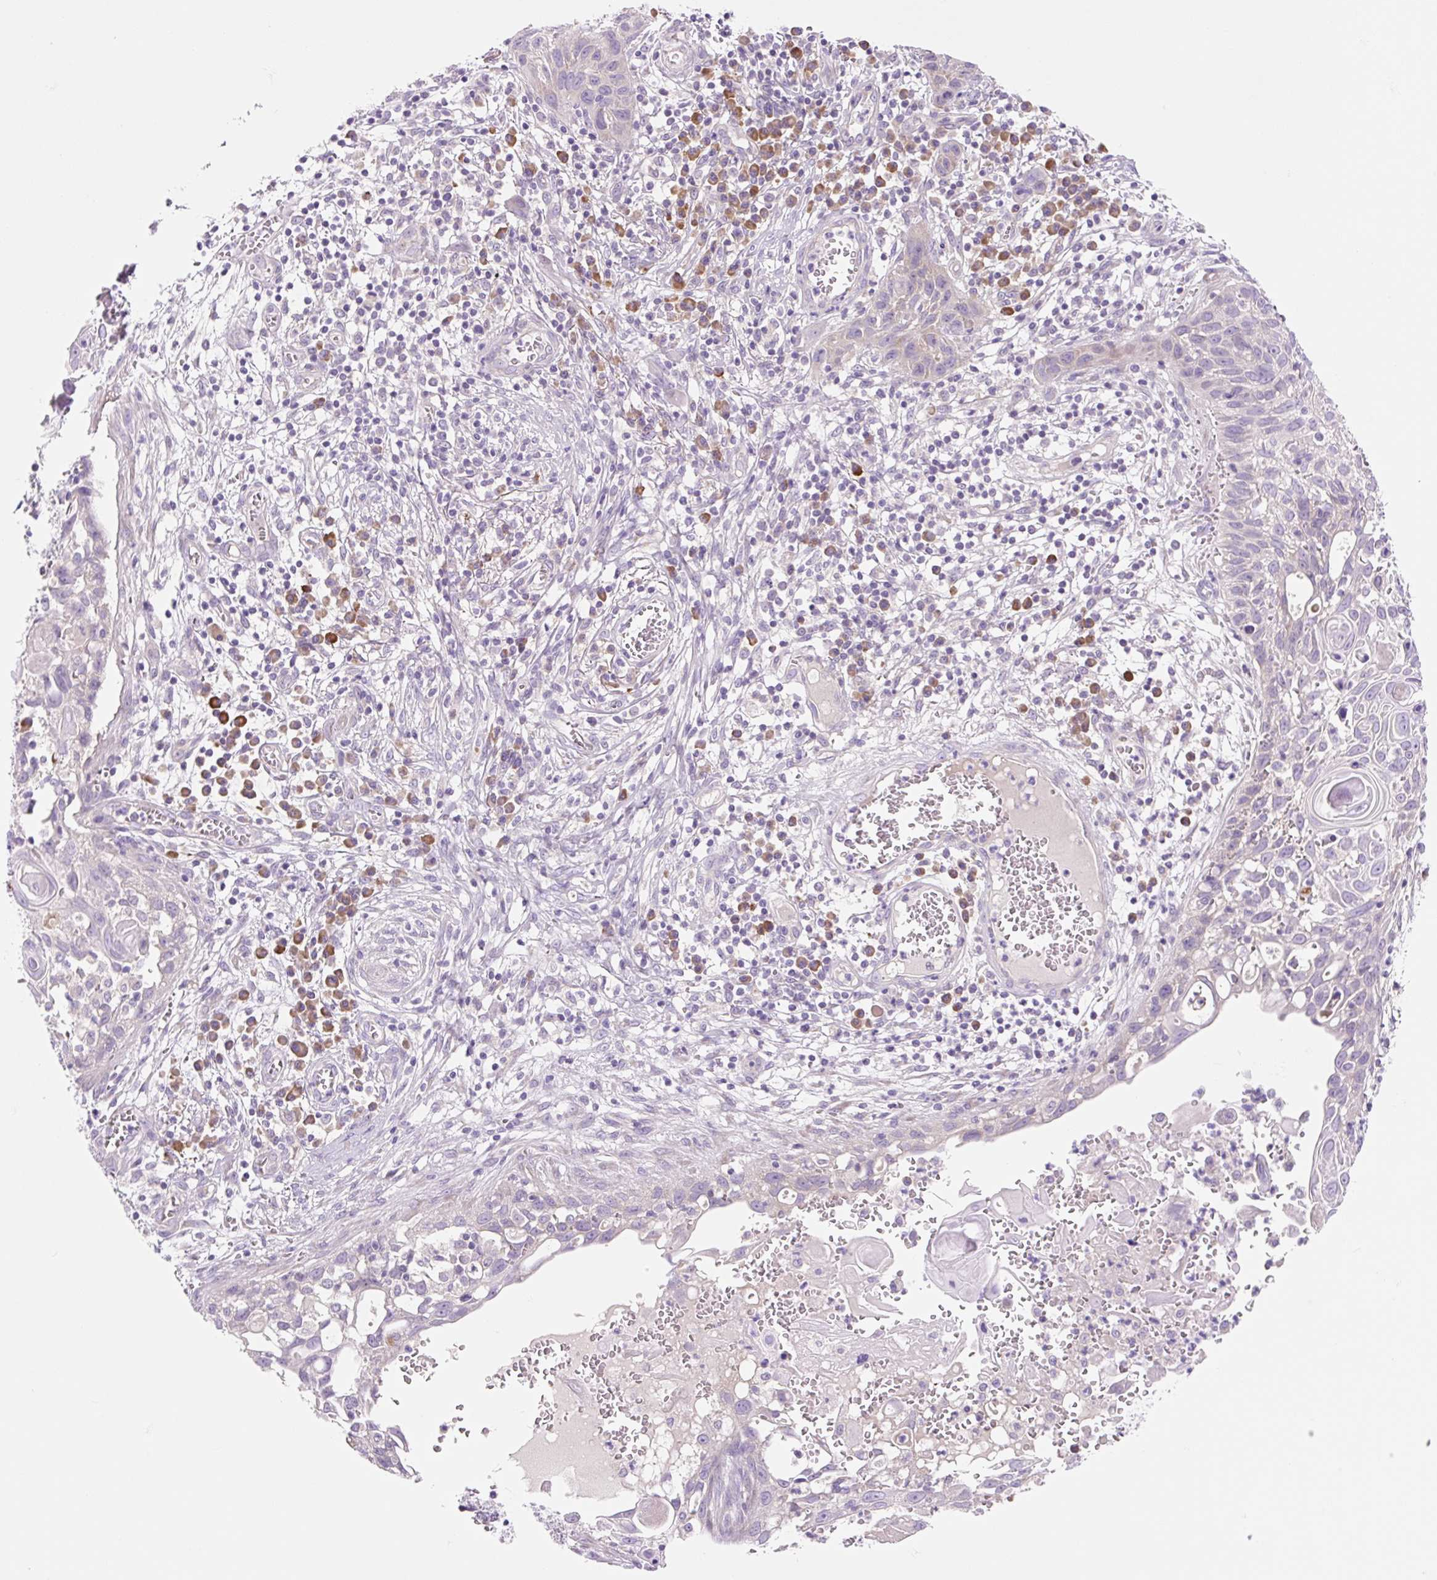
{"staining": {"intensity": "moderate", "quantity": "<25%", "location": "cytoplasmic/membranous"}, "tissue": "skin cancer", "cell_type": "Tumor cells", "image_type": "cancer", "snomed": [{"axis": "morphology", "description": "Squamous cell carcinoma, NOS"}, {"axis": "topography", "description": "Skin"}, {"axis": "topography", "description": "Vulva"}], "caption": "Squamous cell carcinoma (skin) stained with DAB (3,3'-diaminobenzidine) immunohistochemistry shows low levels of moderate cytoplasmic/membranous expression in about <25% of tumor cells.", "gene": "CELF6", "patient": {"sex": "female", "age": 83}}